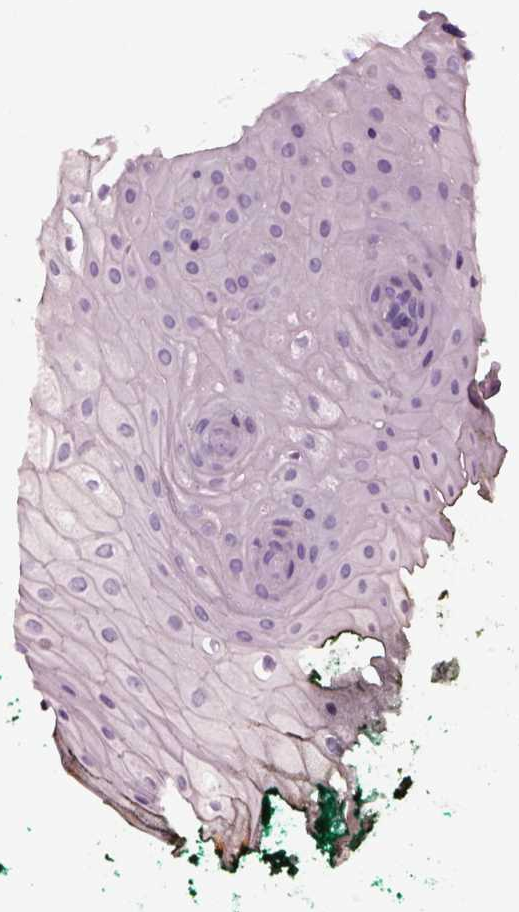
{"staining": {"intensity": "negative", "quantity": "none", "location": "none"}, "tissue": "oral mucosa", "cell_type": "Squamous epithelial cells", "image_type": "normal", "snomed": [{"axis": "morphology", "description": "Normal tissue, NOS"}, {"axis": "topography", "description": "Oral tissue"}, {"axis": "topography", "description": "Head-Neck"}], "caption": "The photomicrograph demonstrates no staining of squamous epithelial cells in unremarkable oral mucosa. Nuclei are stained in blue.", "gene": "MIB2", "patient": {"sex": "female", "age": 68}}